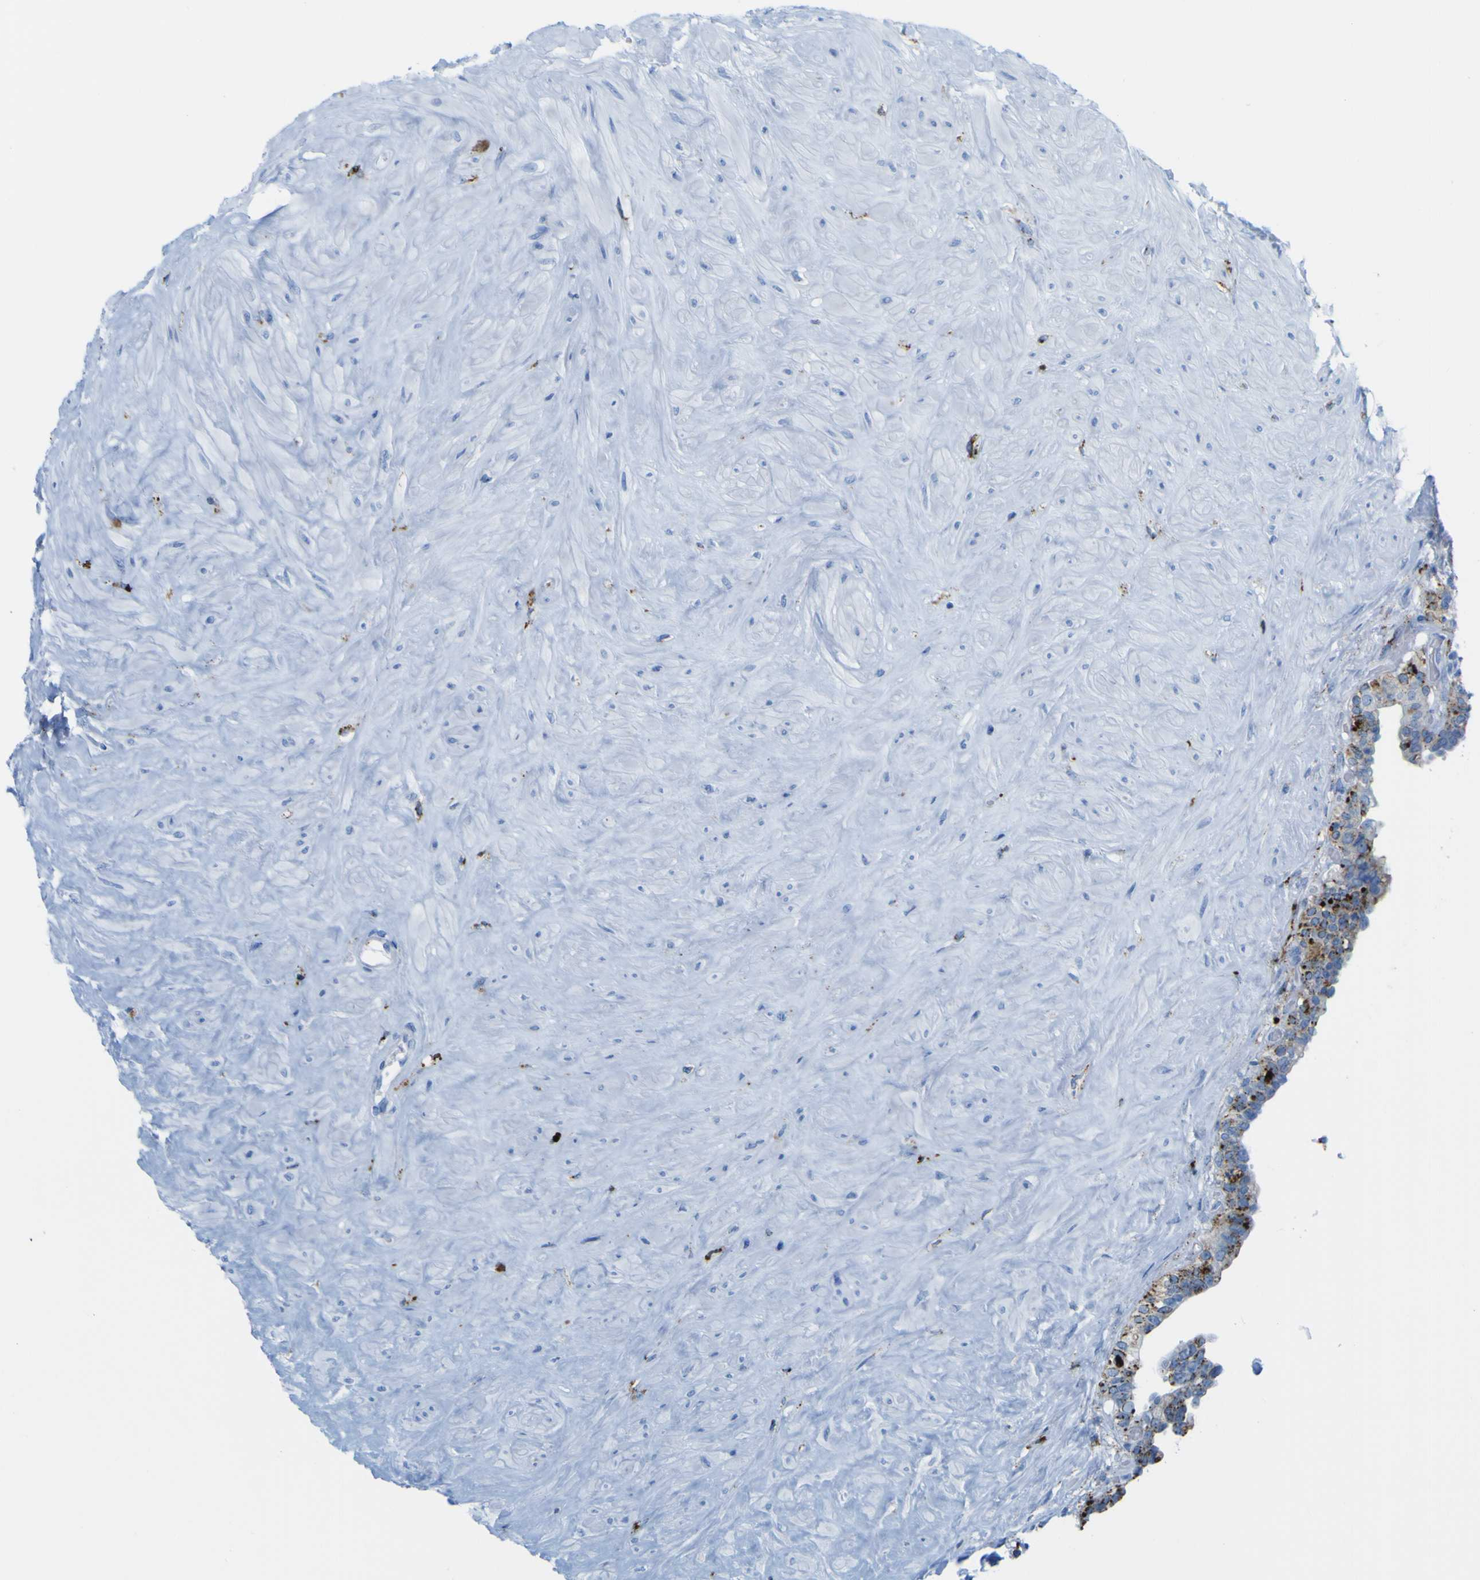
{"staining": {"intensity": "moderate", "quantity": "25%-75%", "location": "cytoplasmic/membranous"}, "tissue": "seminal vesicle", "cell_type": "Glandular cells", "image_type": "normal", "snomed": [{"axis": "morphology", "description": "Normal tissue, NOS"}, {"axis": "topography", "description": "Seminal veicle"}], "caption": "IHC of normal human seminal vesicle shows medium levels of moderate cytoplasmic/membranous staining in approximately 25%-75% of glandular cells. (DAB = brown stain, brightfield microscopy at high magnification).", "gene": "PLD3", "patient": {"sex": "male", "age": 63}}